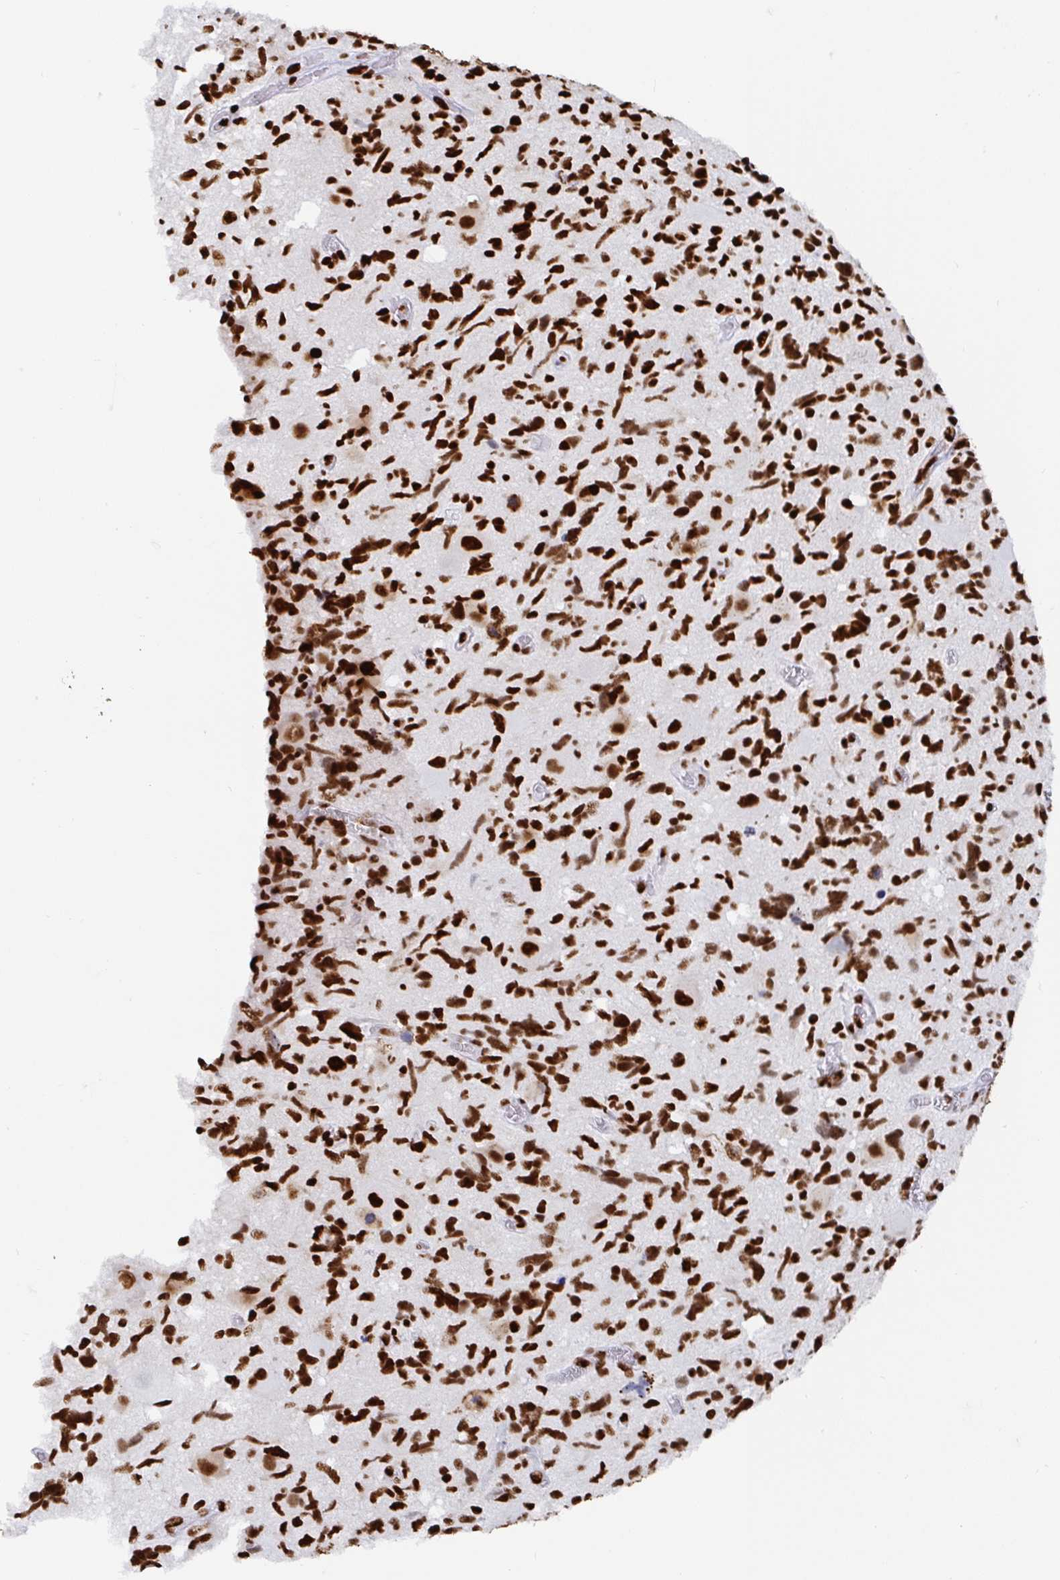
{"staining": {"intensity": "strong", "quantity": ">75%", "location": "nuclear"}, "tissue": "glioma", "cell_type": "Tumor cells", "image_type": "cancer", "snomed": [{"axis": "morphology", "description": "Glioma, malignant, High grade"}, {"axis": "topography", "description": "Brain"}], "caption": "Malignant glioma (high-grade) was stained to show a protein in brown. There is high levels of strong nuclear staining in about >75% of tumor cells.", "gene": "EWSR1", "patient": {"sex": "male", "age": 49}}